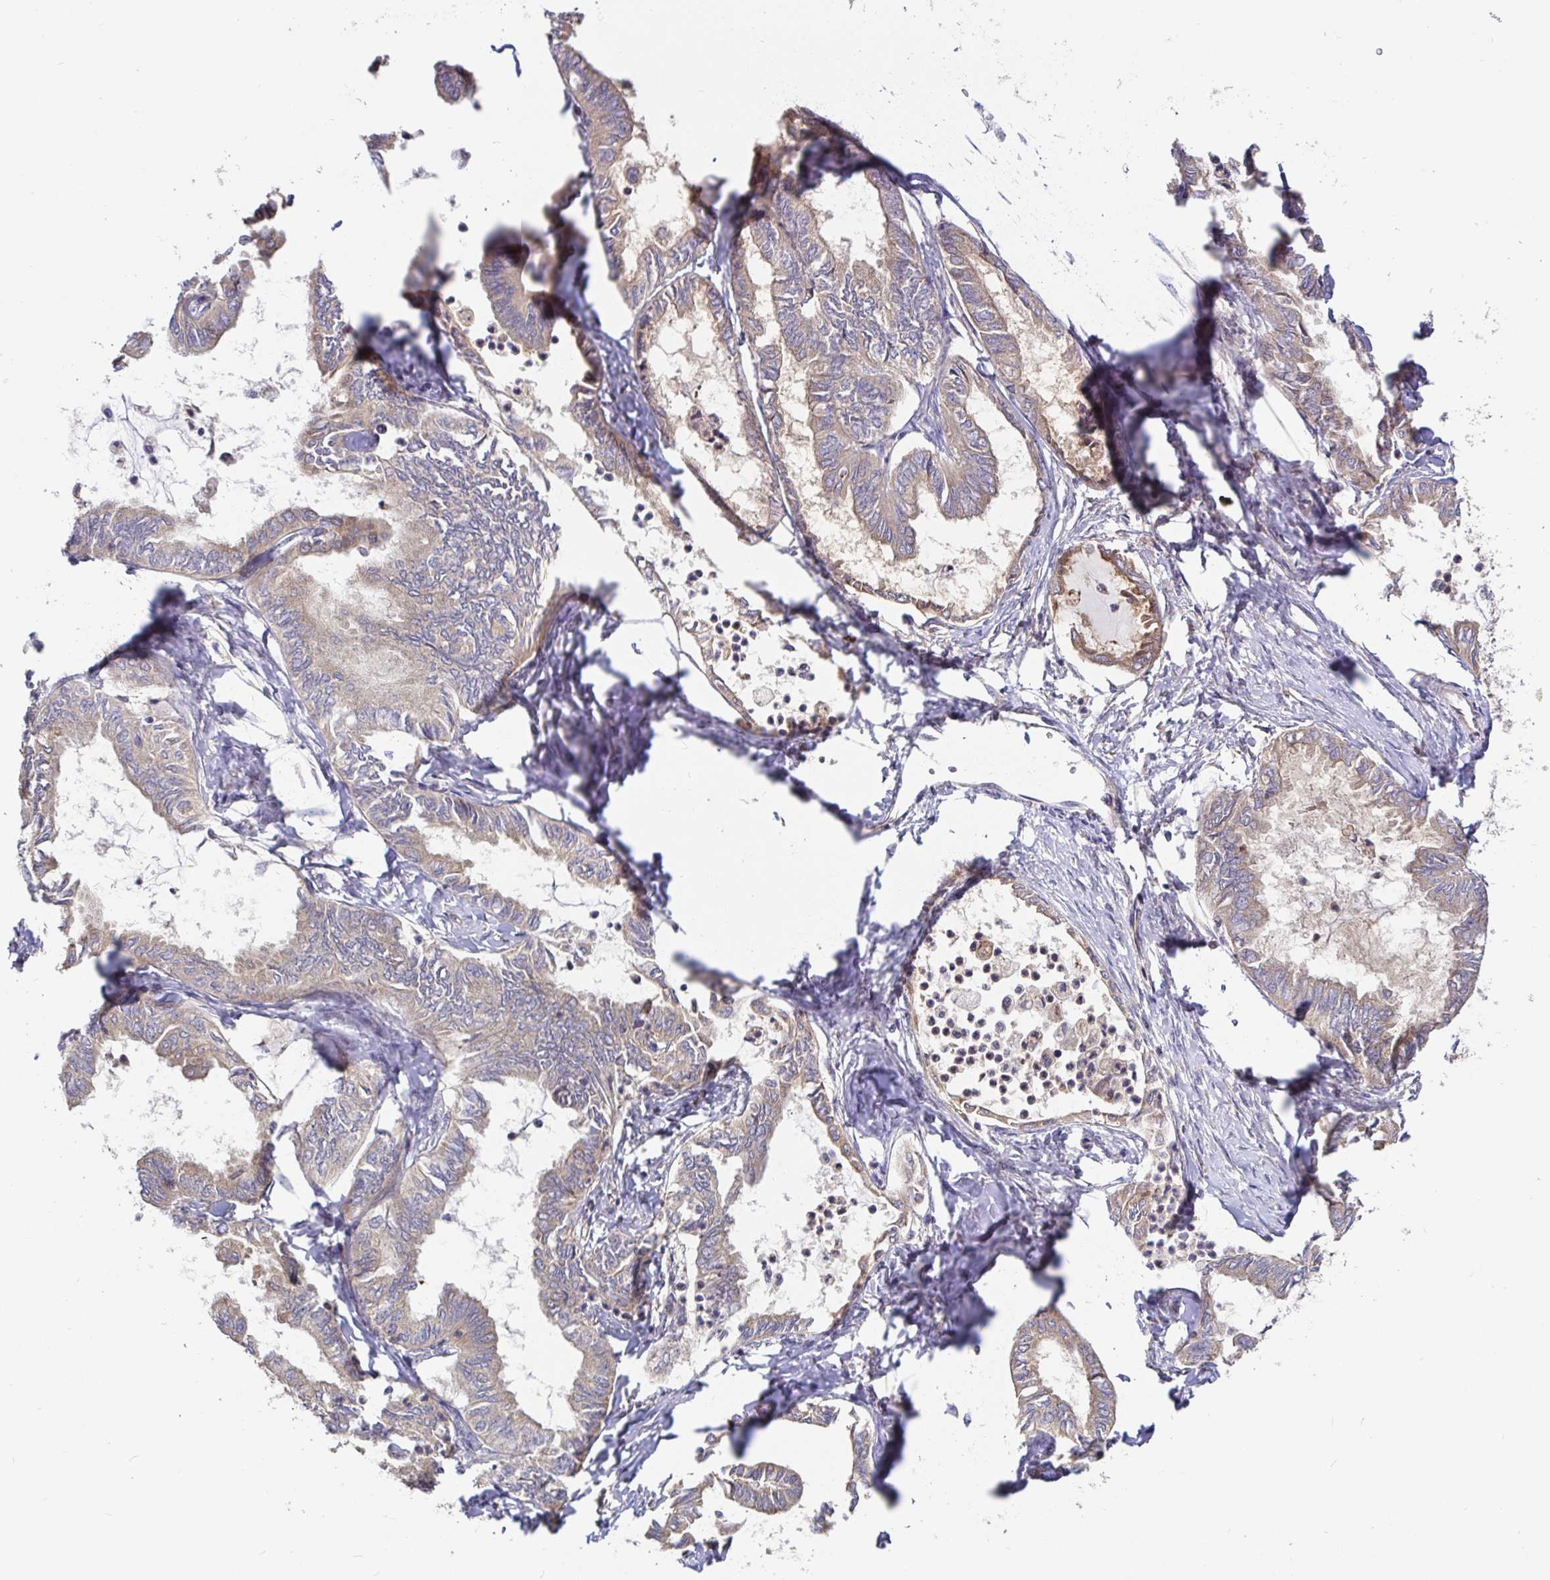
{"staining": {"intensity": "weak", "quantity": ">75%", "location": "cytoplasmic/membranous"}, "tissue": "ovarian cancer", "cell_type": "Tumor cells", "image_type": "cancer", "snomed": [{"axis": "morphology", "description": "Carcinoma, endometroid"}, {"axis": "topography", "description": "Ovary"}], "caption": "Immunohistochemical staining of human ovarian cancer (endometroid carcinoma) displays weak cytoplasmic/membranous protein positivity in about >75% of tumor cells.", "gene": "ELP1", "patient": {"sex": "female", "age": 70}}